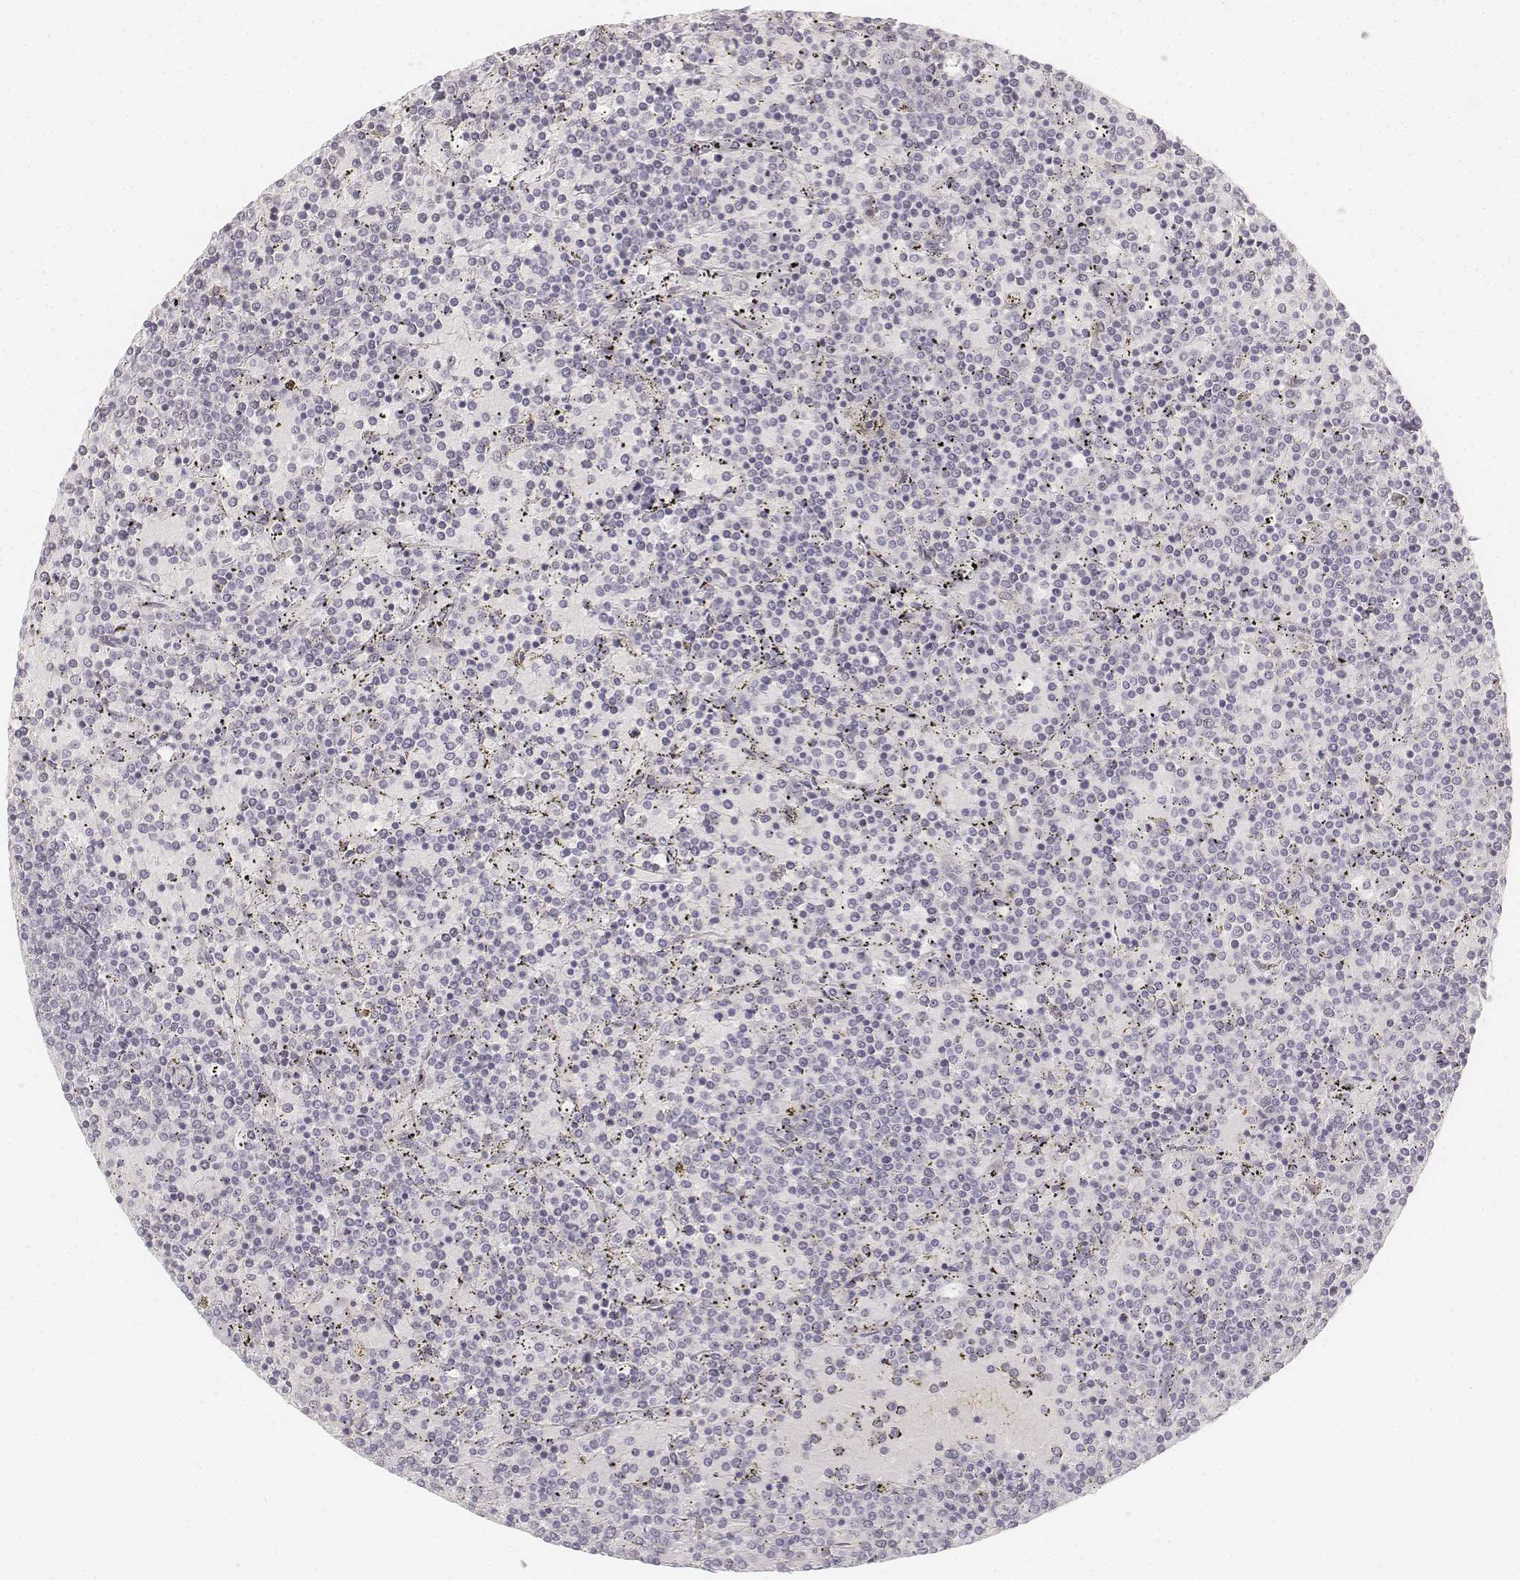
{"staining": {"intensity": "negative", "quantity": "none", "location": "none"}, "tissue": "lymphoma", "cell_type": "Tumor cells", "image_type": "cancer", "snomed": [{"axis": "morphology", "description": "Malignant lymphoma, non-Hodgkin's type, Low grade"}, {"axis": "topography", "description": "Spleen"}], "caption": "Low-grade malignant lymphoma, non-Hodgkin's type was stained to show a protein in brown. There is no significant positivity in tumor cells.", "gene": "DSG4", "patient": {"sex": "female", "age": 77}}